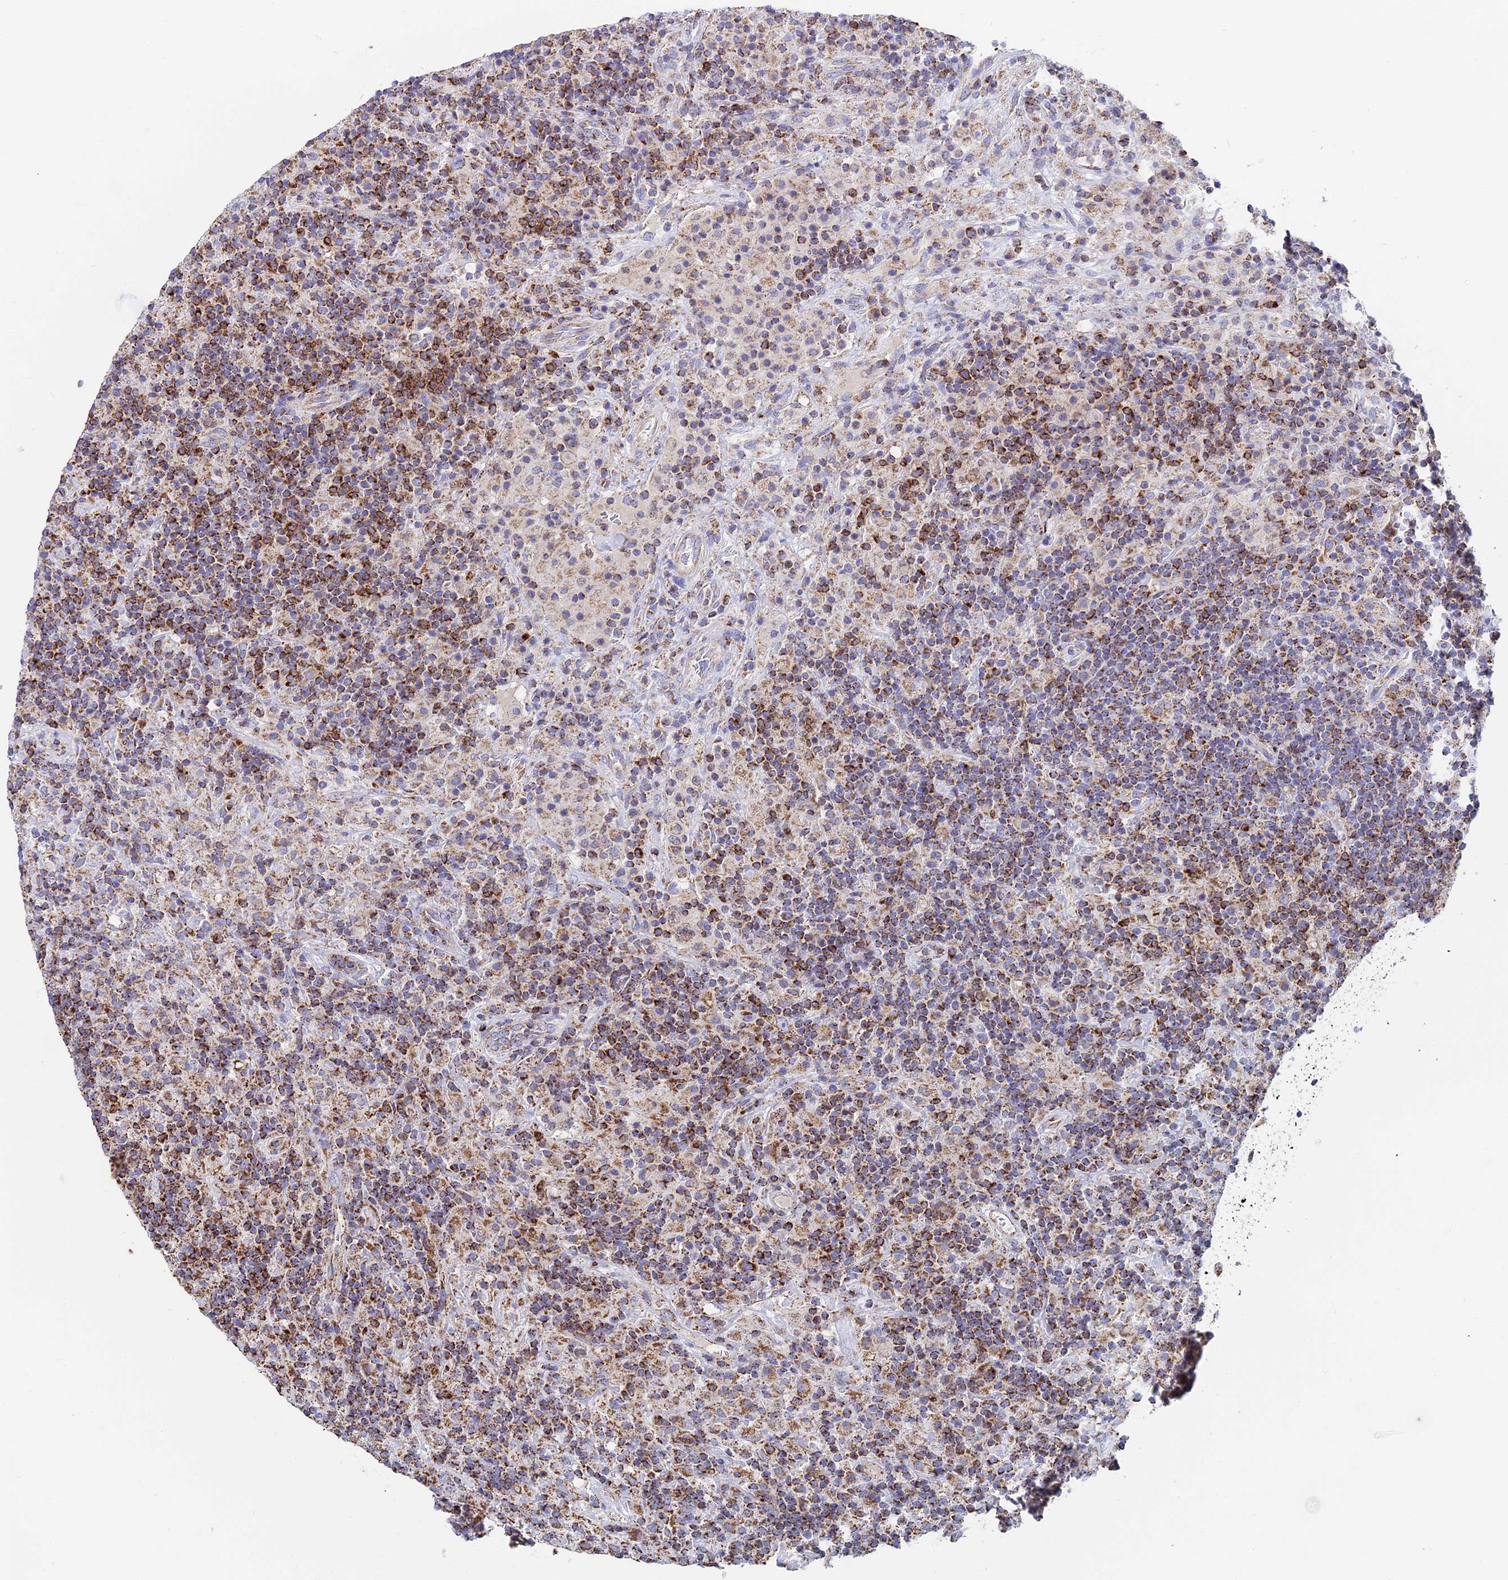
{"staining": {"intensity": "moderate", "quantity": "25%-75%", "location": "cytoplasmic/membranous"}, "tissue": "lymphoma", "cell_type": "Tumor cells", "image_type": "cancer", "snomed": [{"axis": "morphology", "description": "Hodgkin's disease, NOS"}, {"axis": "topography", "description": "Lymph node"}], "caption": "This histopathology image displays Hodgkin's disease stained with immunohistochemistry (IHC) to label a protein in brown. The cytoplasmic/membranous of tumor cells show moderate positivity for the protein. Nuclei are counter-stained blue.", "gene": "SPOCK2", "patient": {"sex": "male", "age": 70}}